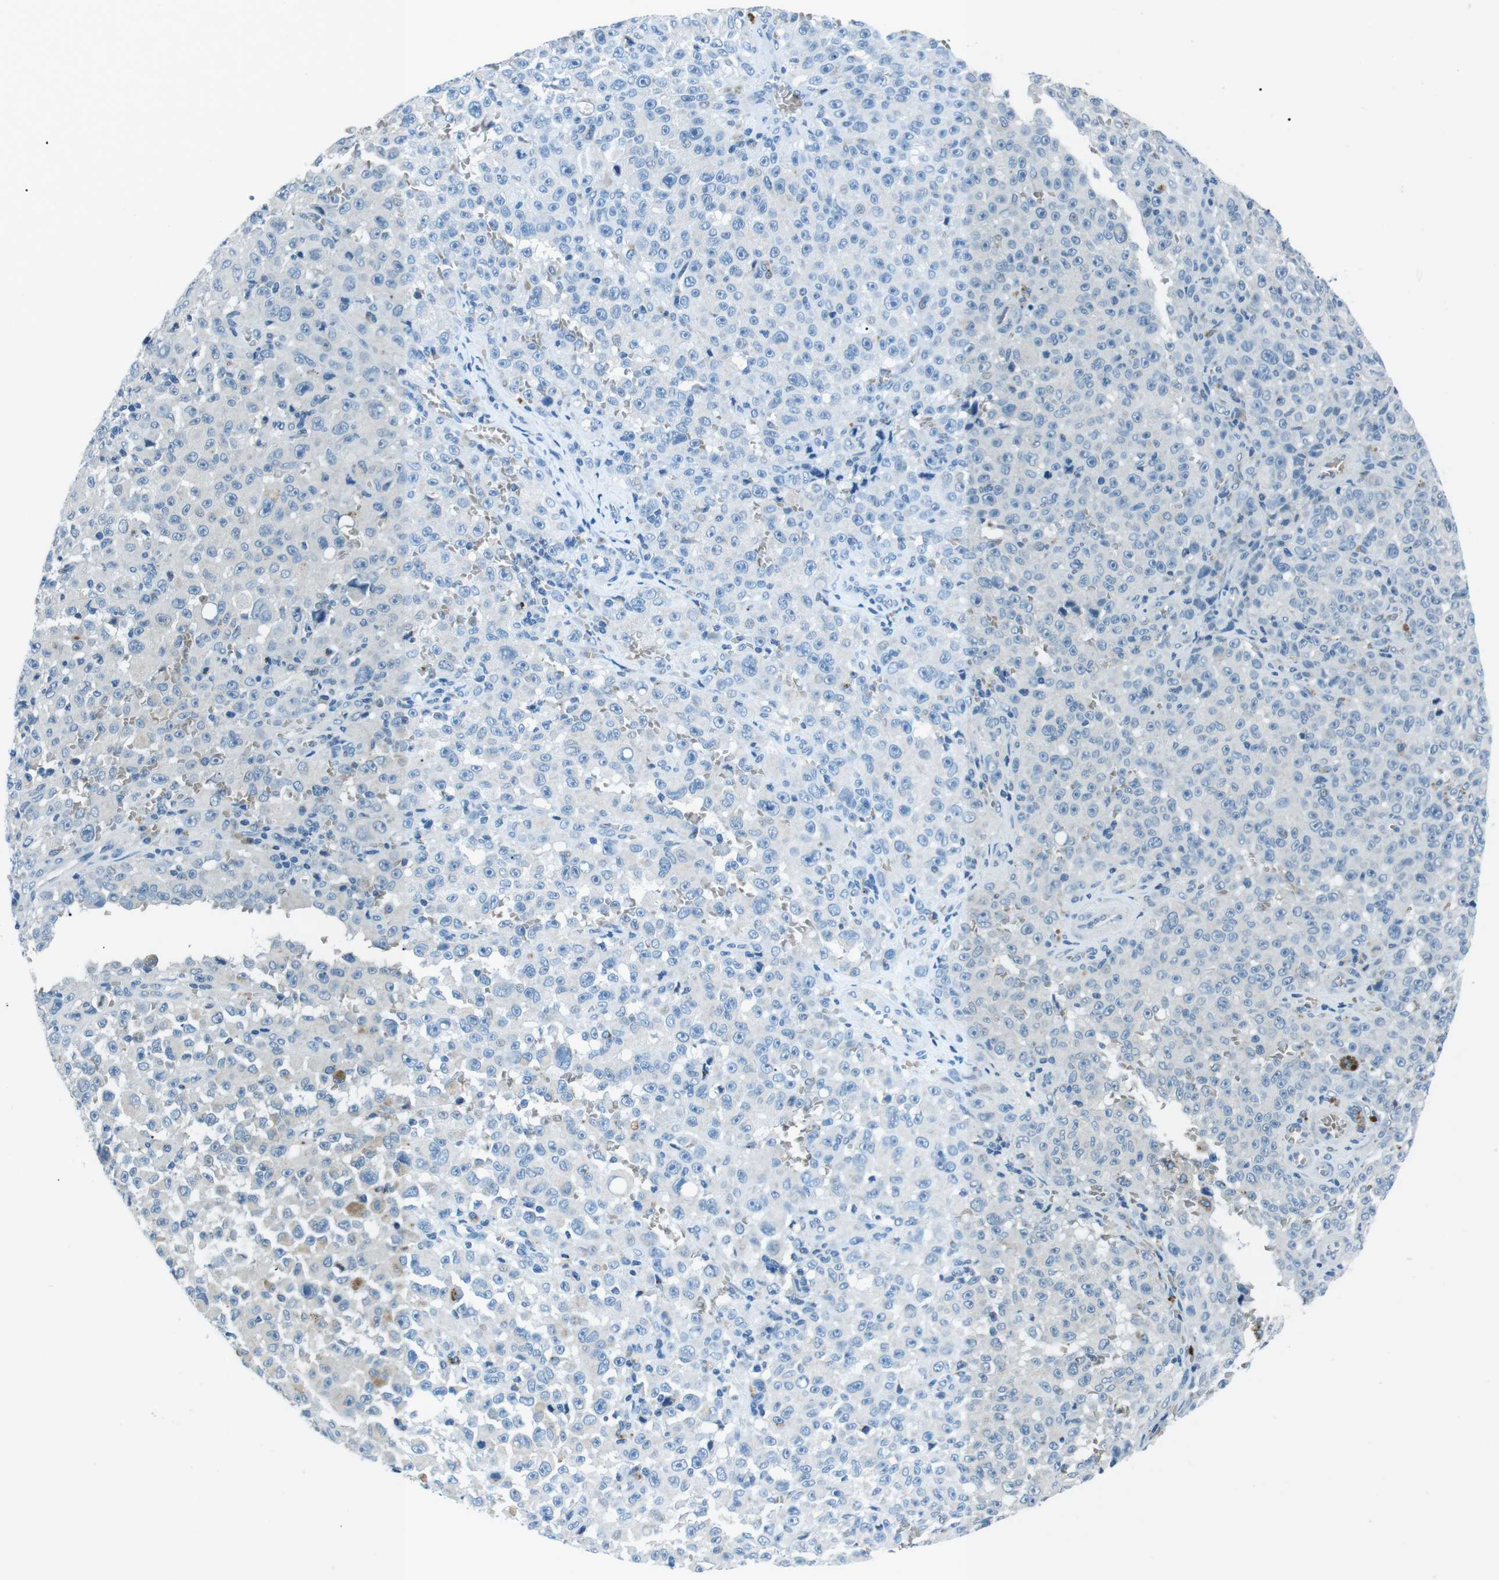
{"staining": {"intensity": "negative", "quantity": "none", "location": "none"}, "tissue": "melanoma", "cell_type": "Tumor cells", "image_type": "cancer", "snomed": [{"axis": "morphology", "description": "Malignant melanoma, NOS"}, {"axis": "topography", "description": "Skin"}], "caption": "Immunohistochemistry (IHC) image of neoplastic tissue: malignant melanoma stained with DAB demonstrates no significant protein expression in tumor cells. (DAB IHC visualized using brightfield microscopy, high magnification).", "gene": "ST6GAL1", "patient": {"sex": "female", "age": 82}}